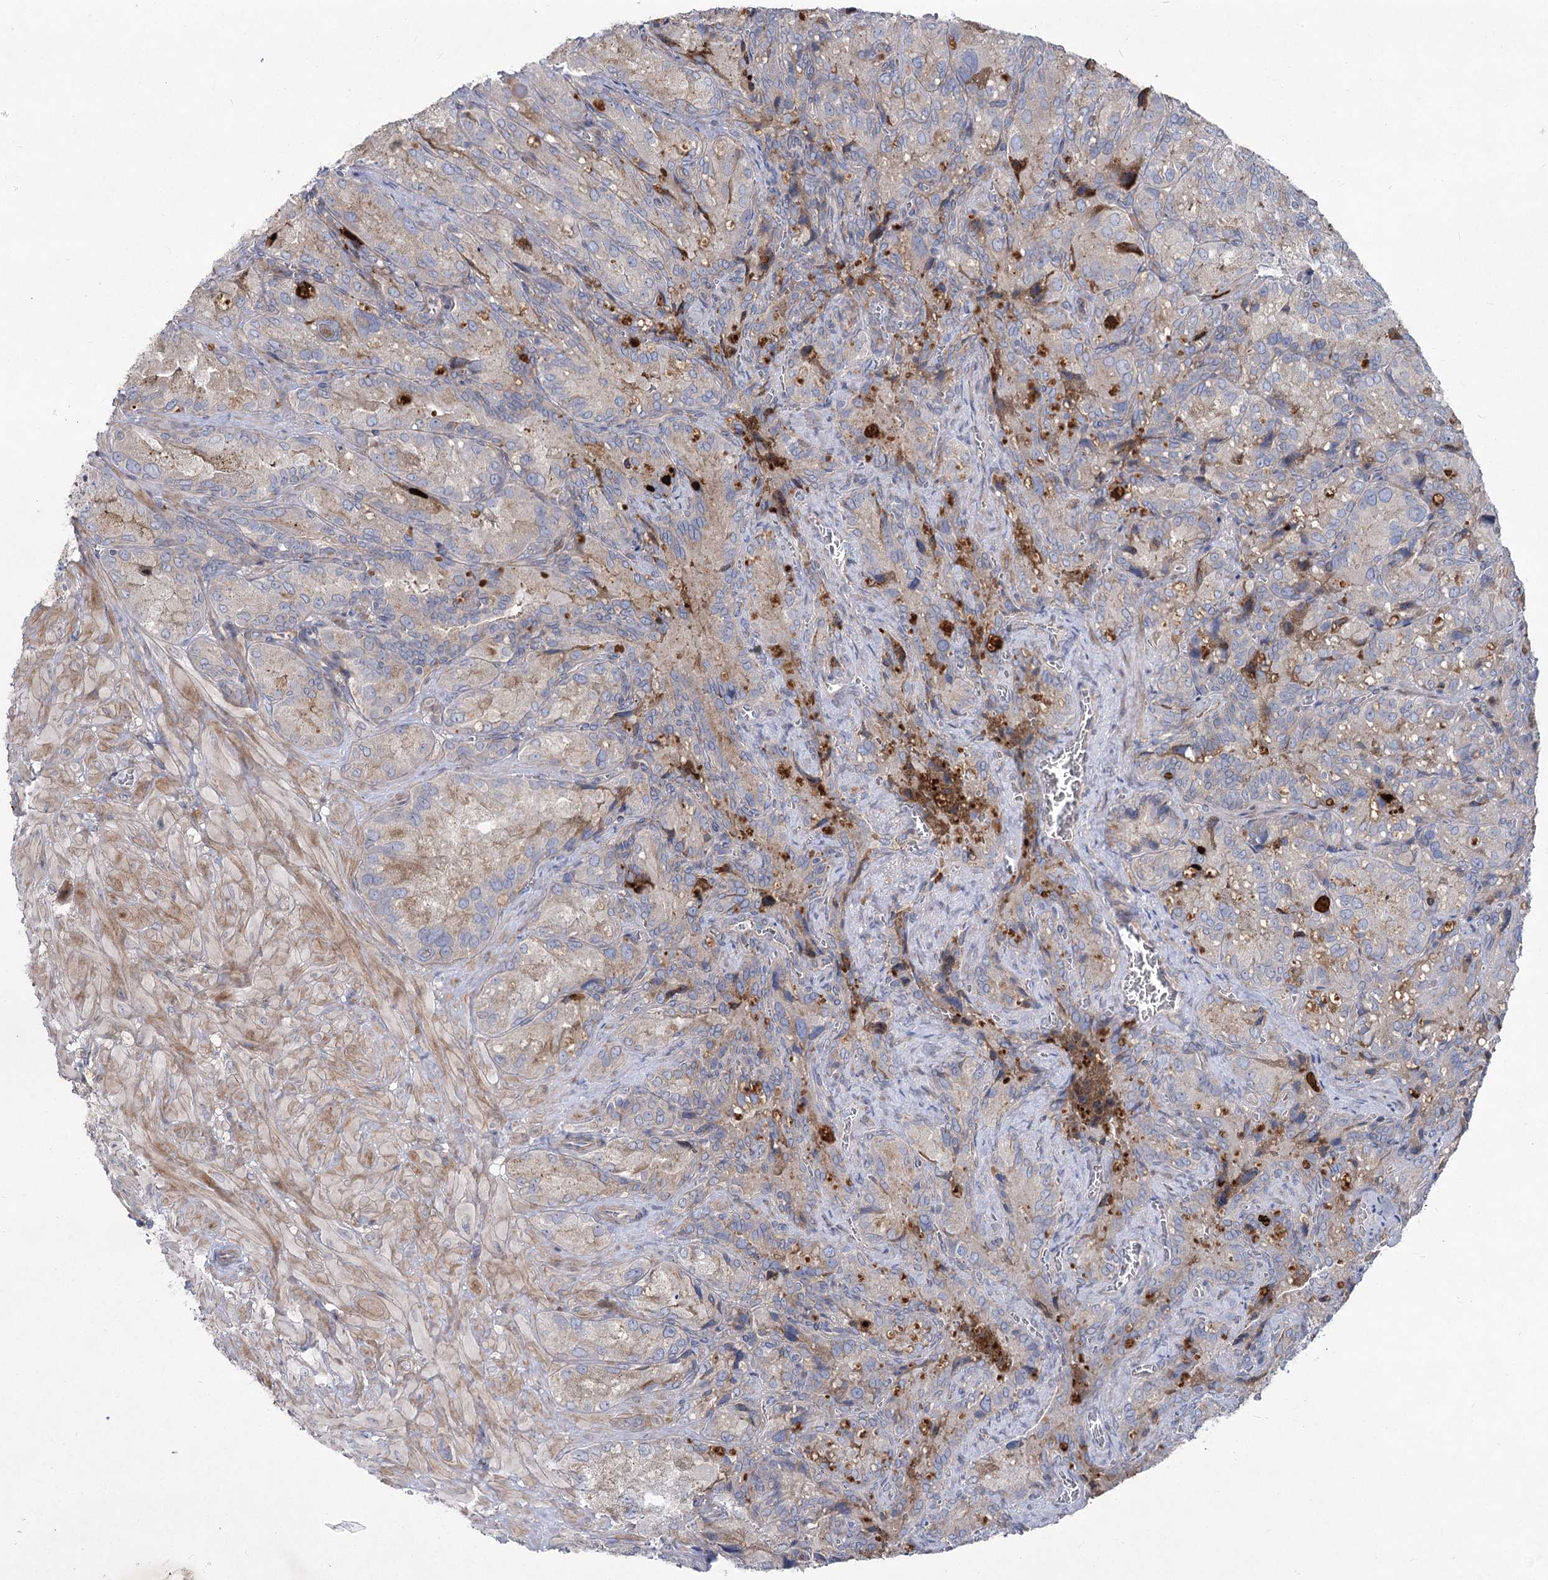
{"staining": {"intensity": "negative", "quantity": "none", "location": "none"}, "tissue": "seminal vesicle", "cell_type": "Glandular cells", "image_type": "normal", "snomed": [{"axis": "morphology", "description": "Normal tissue, NOS"}, {"axis": "topography", "description": "Seminal veicle"}], "caption": "Glandular cells are negative for protein expression in unremarkable human seminal vesicle. Brightfield microscopy of immunohistochemistry stained with DAB (3,3'-diaminobenzidine) (brown) and hematoxylin (blue), captured at high magnification.", "gene": "SH3BP5L", "patient": {"sex": "male", "age": 62}}